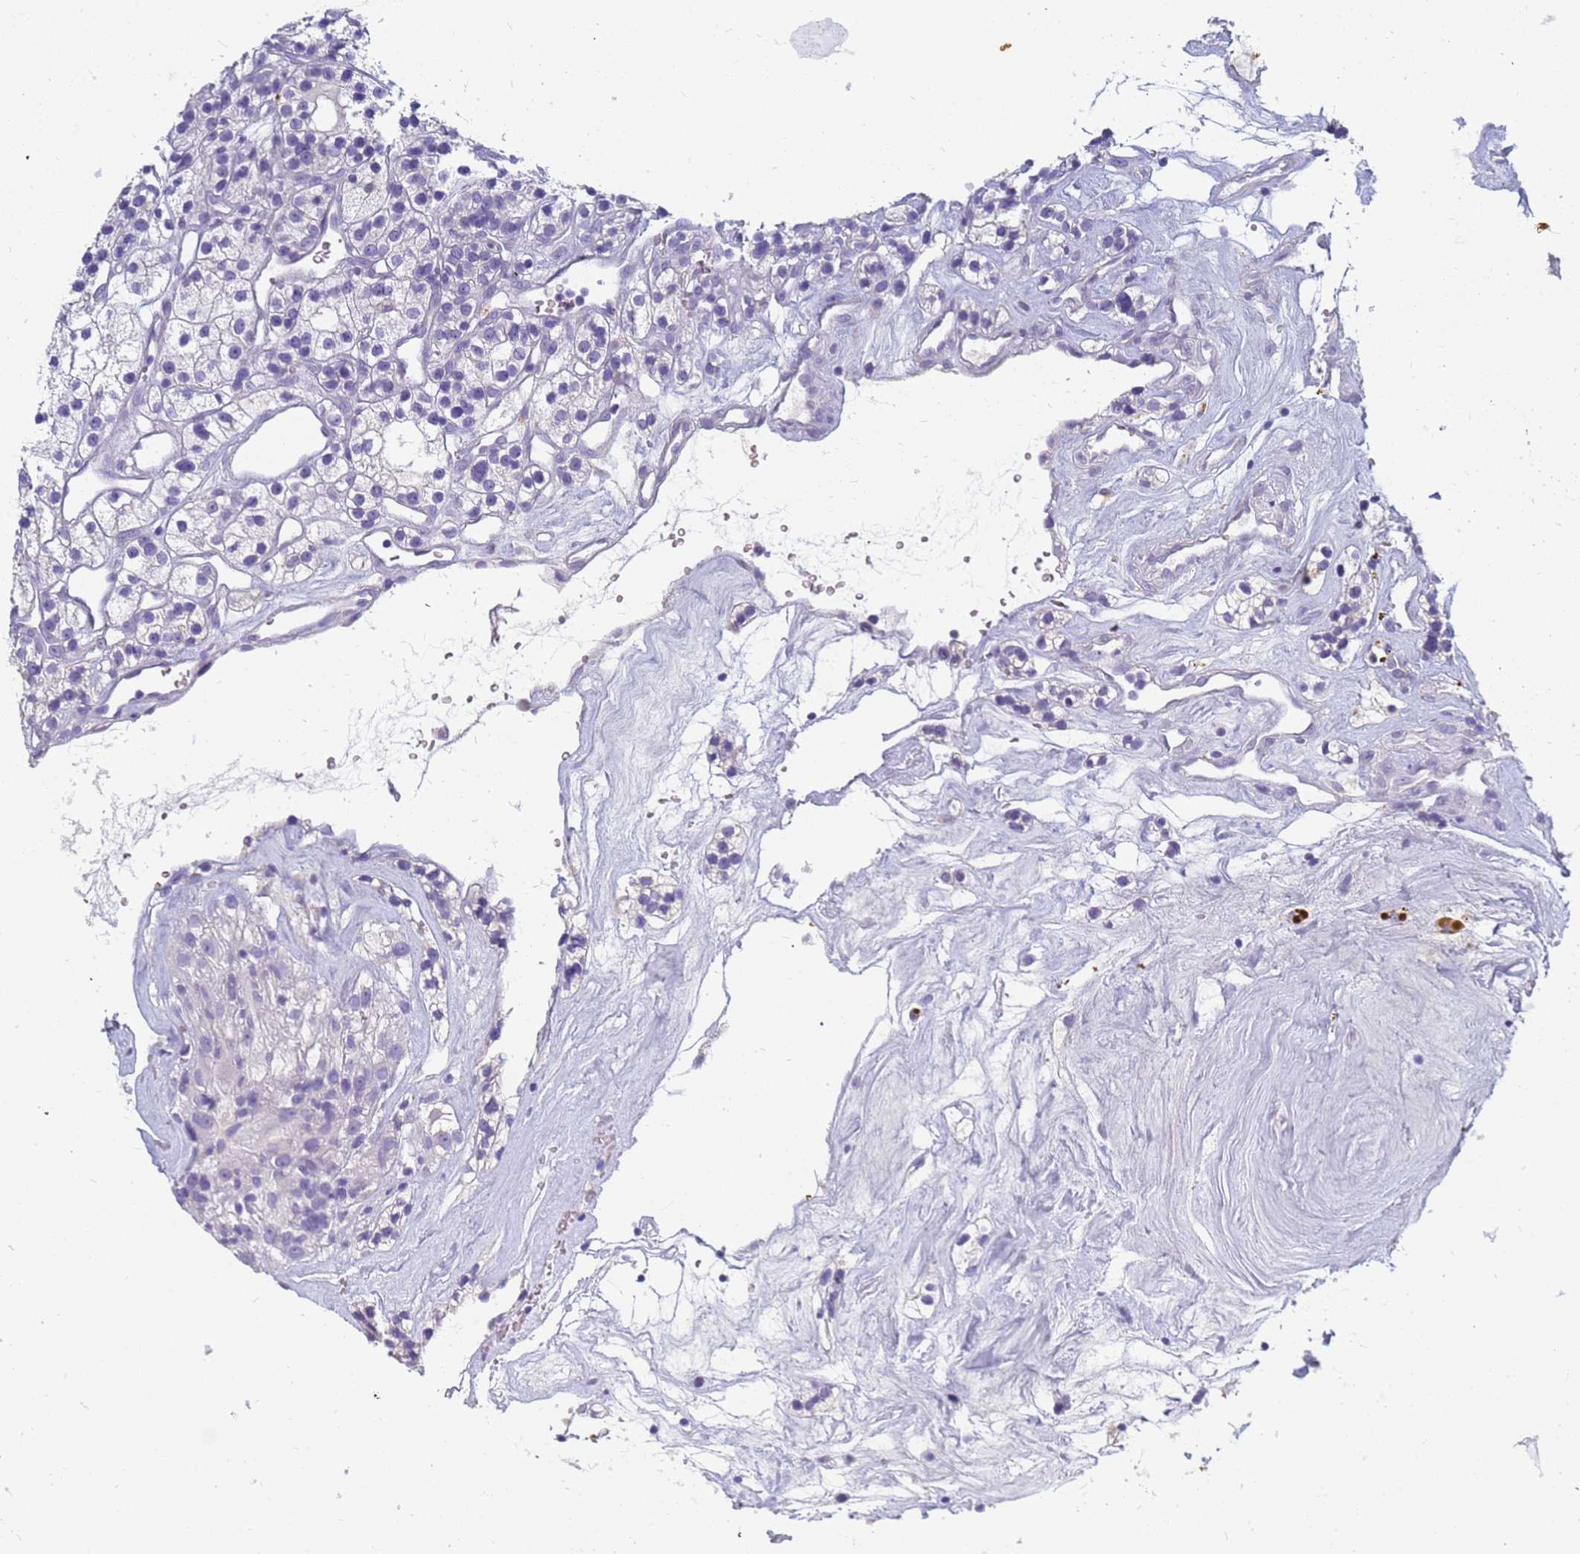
{"staining": {"intensity": "negative", "quantity": "none", "location": "none"}, "tissue": "renal cancer", "cell_type": "Tumor cells", "image_type": "cancer", "snomed": [{"axis": "morphology", "description": "Adenocarcinoma, NOS"}, {"axis": "topography", "description": "Kidney"}], "caption": "Immunohistochemical staining of human renal cancer (adenocarcinoma) exhibits no significant staining in tumor cells.", "gene": "B3GNT8", "patient": {"sex": "female", "age": 57}}